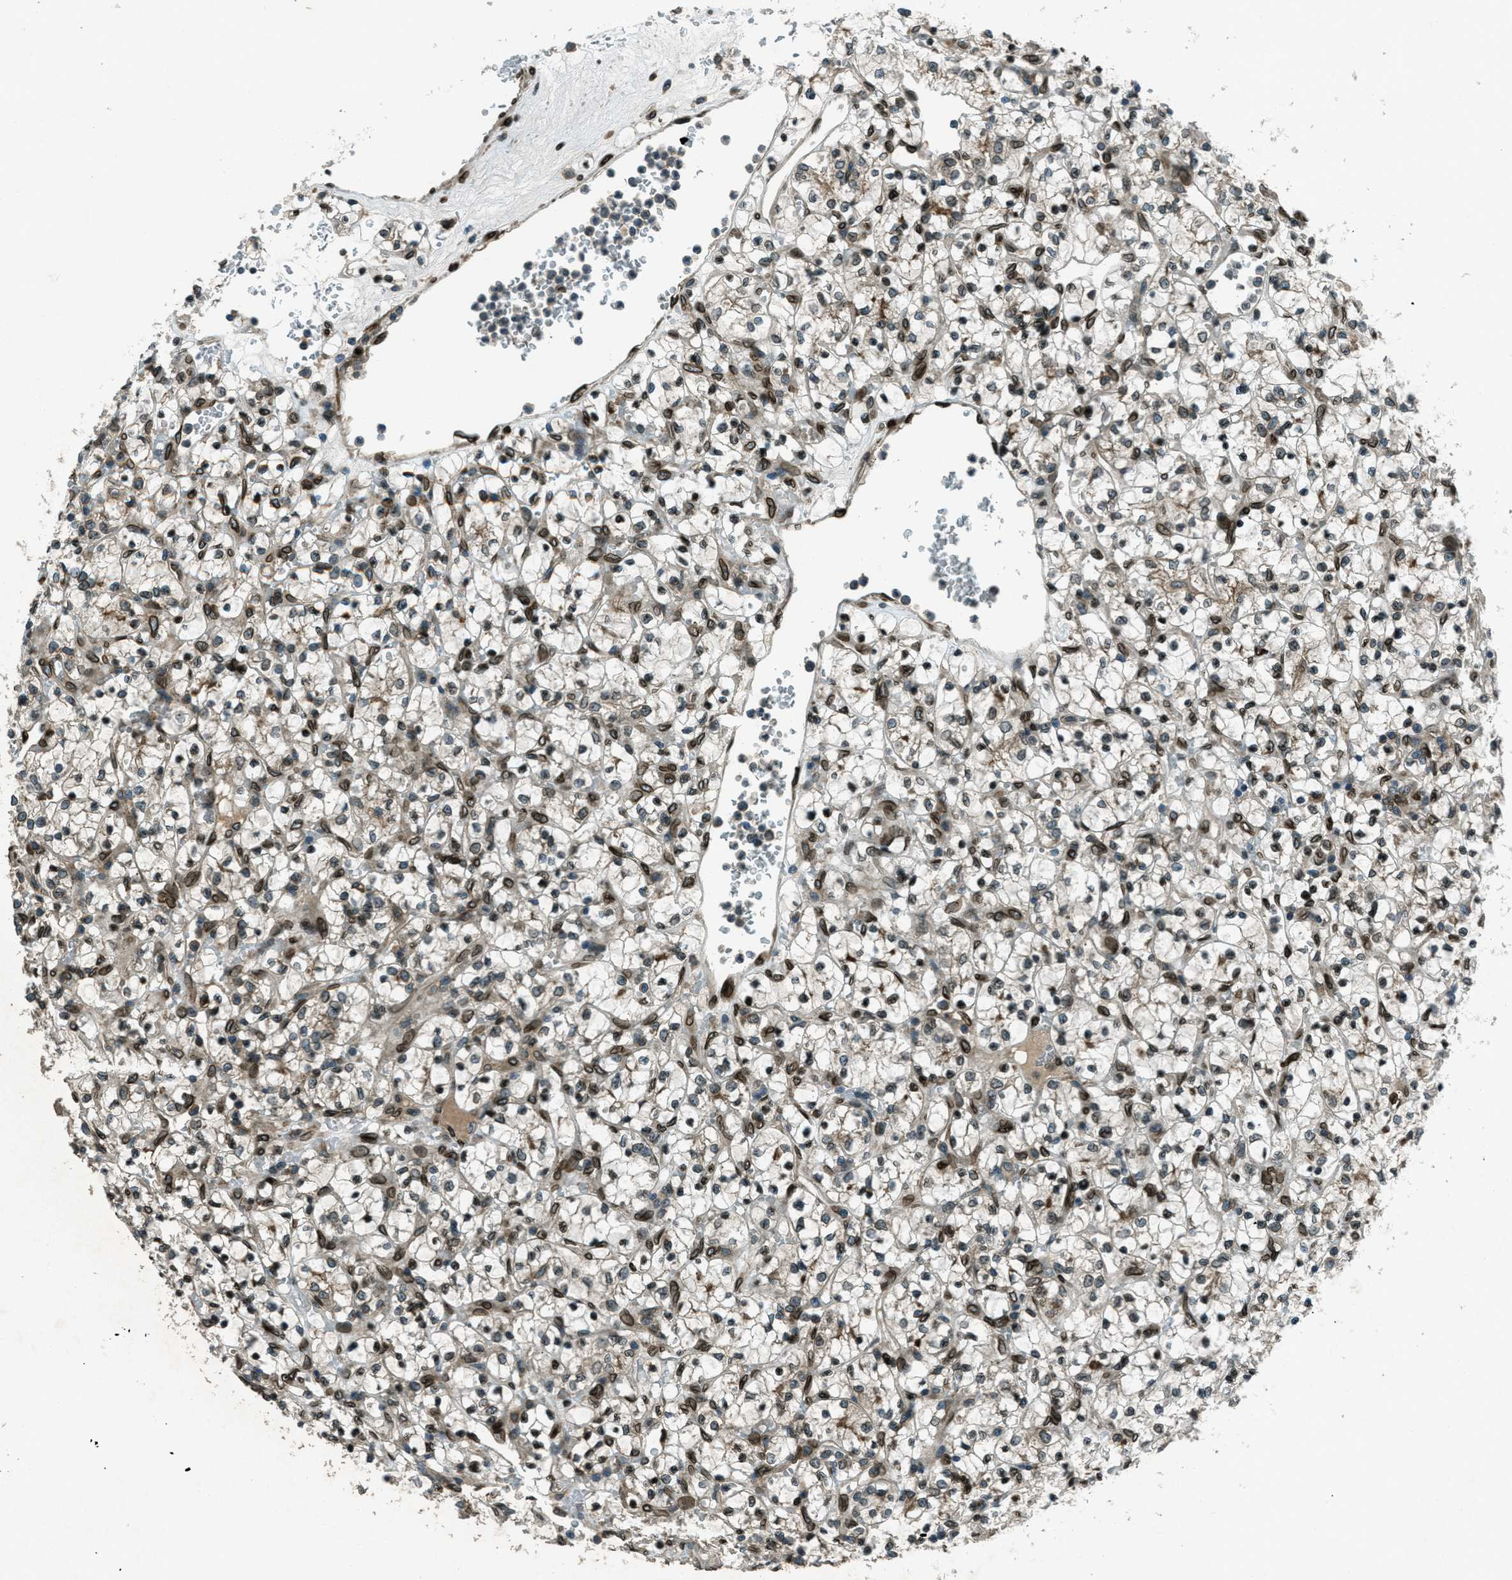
{"staining": {"intensity": "moderate", "quantity": ">75%", "location": "cytoplasmic/membranous,nuclear"}, "tissue": "renal cancer", "cell_type": "Tumor cells", "image_type": "cancer", "snomed": [{"axis": "morphology", "description": "Adenocarcinoma, NOS"}, {"axis": "topography", "description": "Kidney"}], "caption": "High-power microscopy captured an immunohistochemistry image of adenocarcinoma (renal), revealing moderate cytoplasmic/membranous and nuclear positivity in about >75% of tumor cells. (Stains: DAB in brown, nuclei in blue, Microscopy: brightfield microscopy at high magnification).", "gene": "LEMD2", "patient": {"sex": "female", "age": 69}}